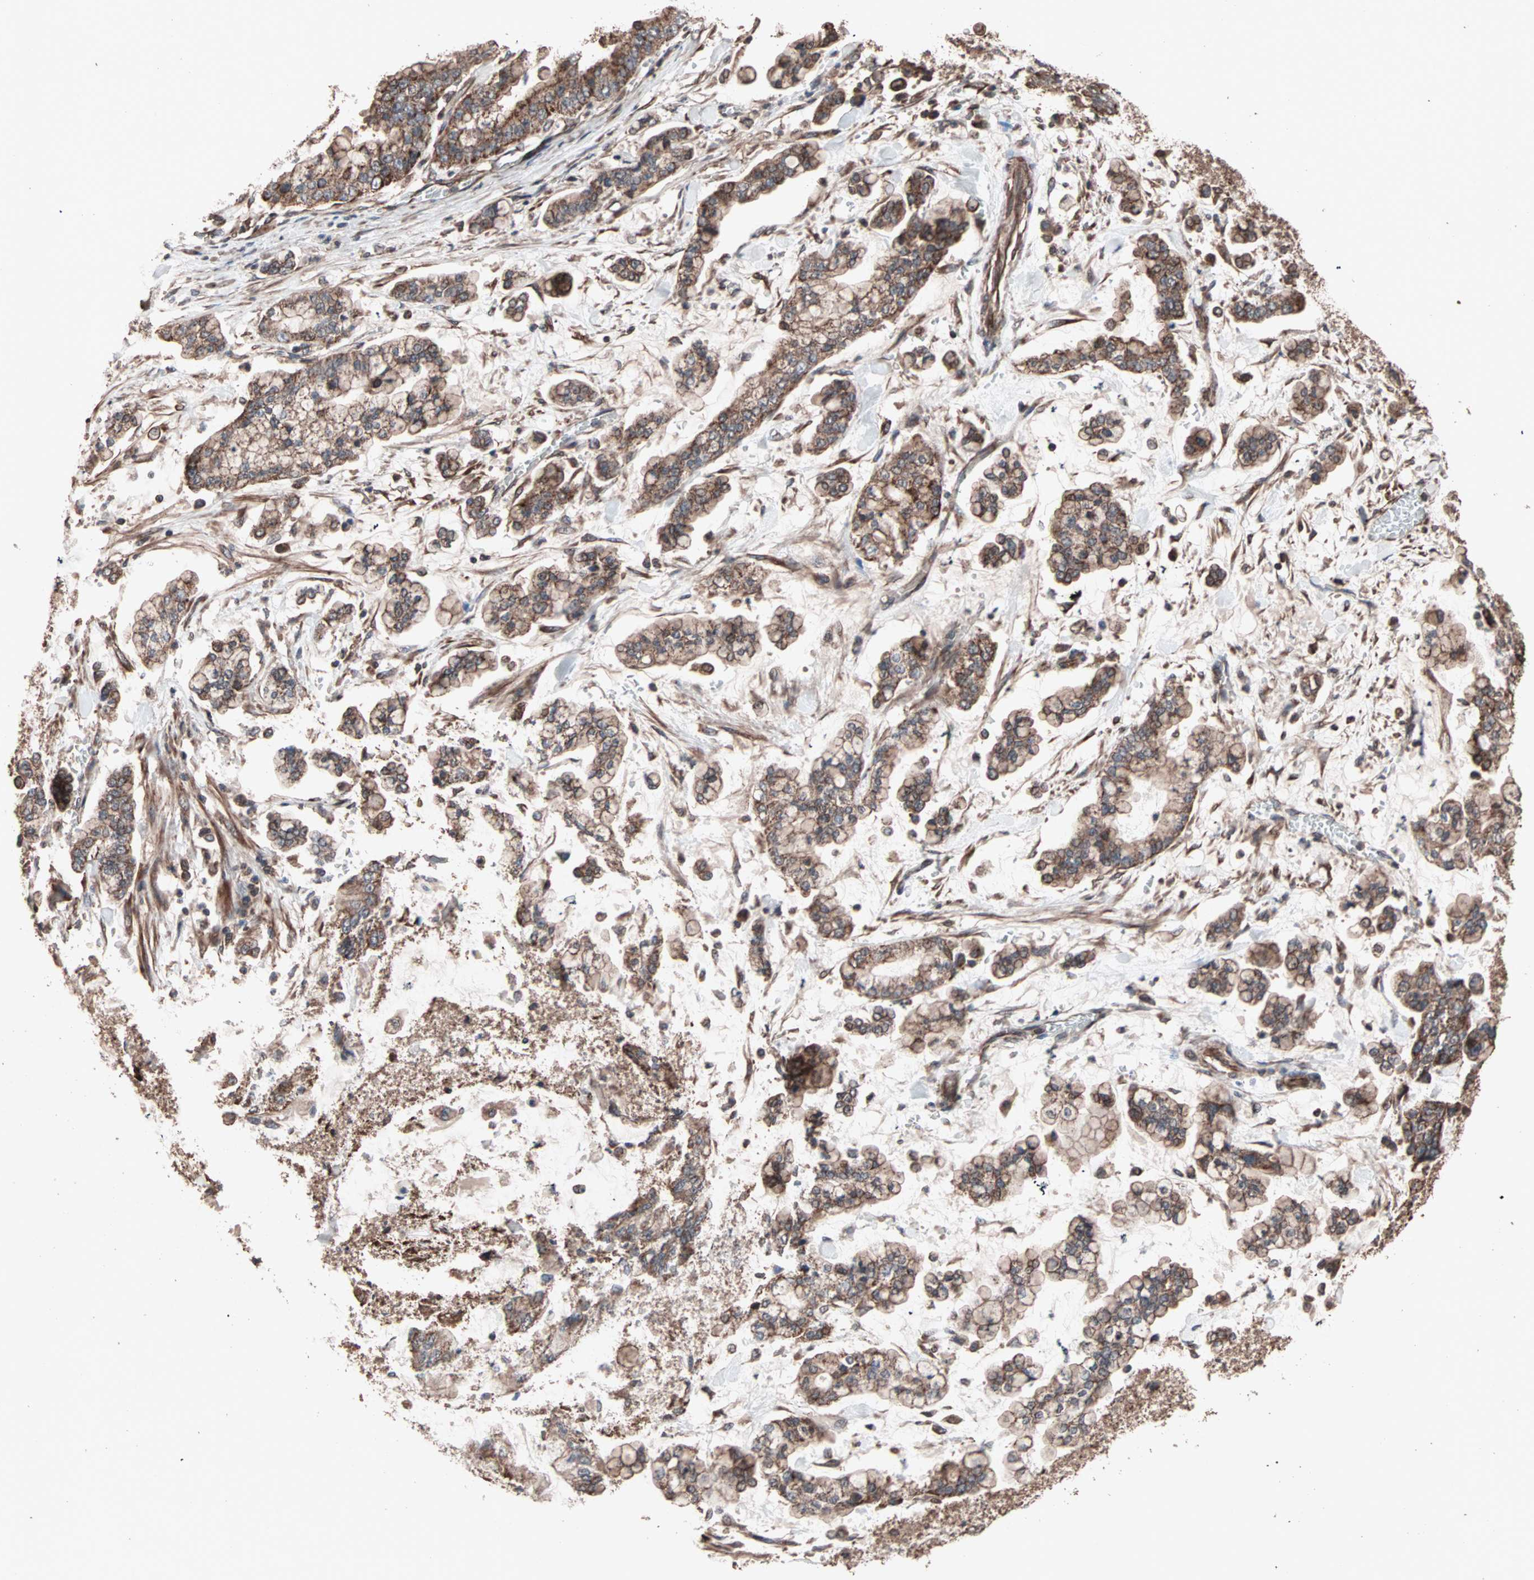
{"staining": {"intensity": "moderate", "quantity": ">75%", "location": "cytoplasmic/membranous"}, "tissue": "stomach cancer", "cell_type": "Tumor cells", "image_type": "cancer", "snomed": [{"axis": "morphology", "description": "Normal tissue, NOS"}, {"axis": "morphology", "description": "Adenocarcinoma, NOS"}, {"axis": "topography", "description": "Stomach, upper"}, {"axis": "topography", "description": "Stomach"}], "caption": "Immunohistochemical staining of human adenocarcinoma (stomach) shows moderate cytoplasmic/membranous protein expression in about >75% of tumor cells.", "gene": "MRPL2", "patient": {"sex": "male", "age": 76}}